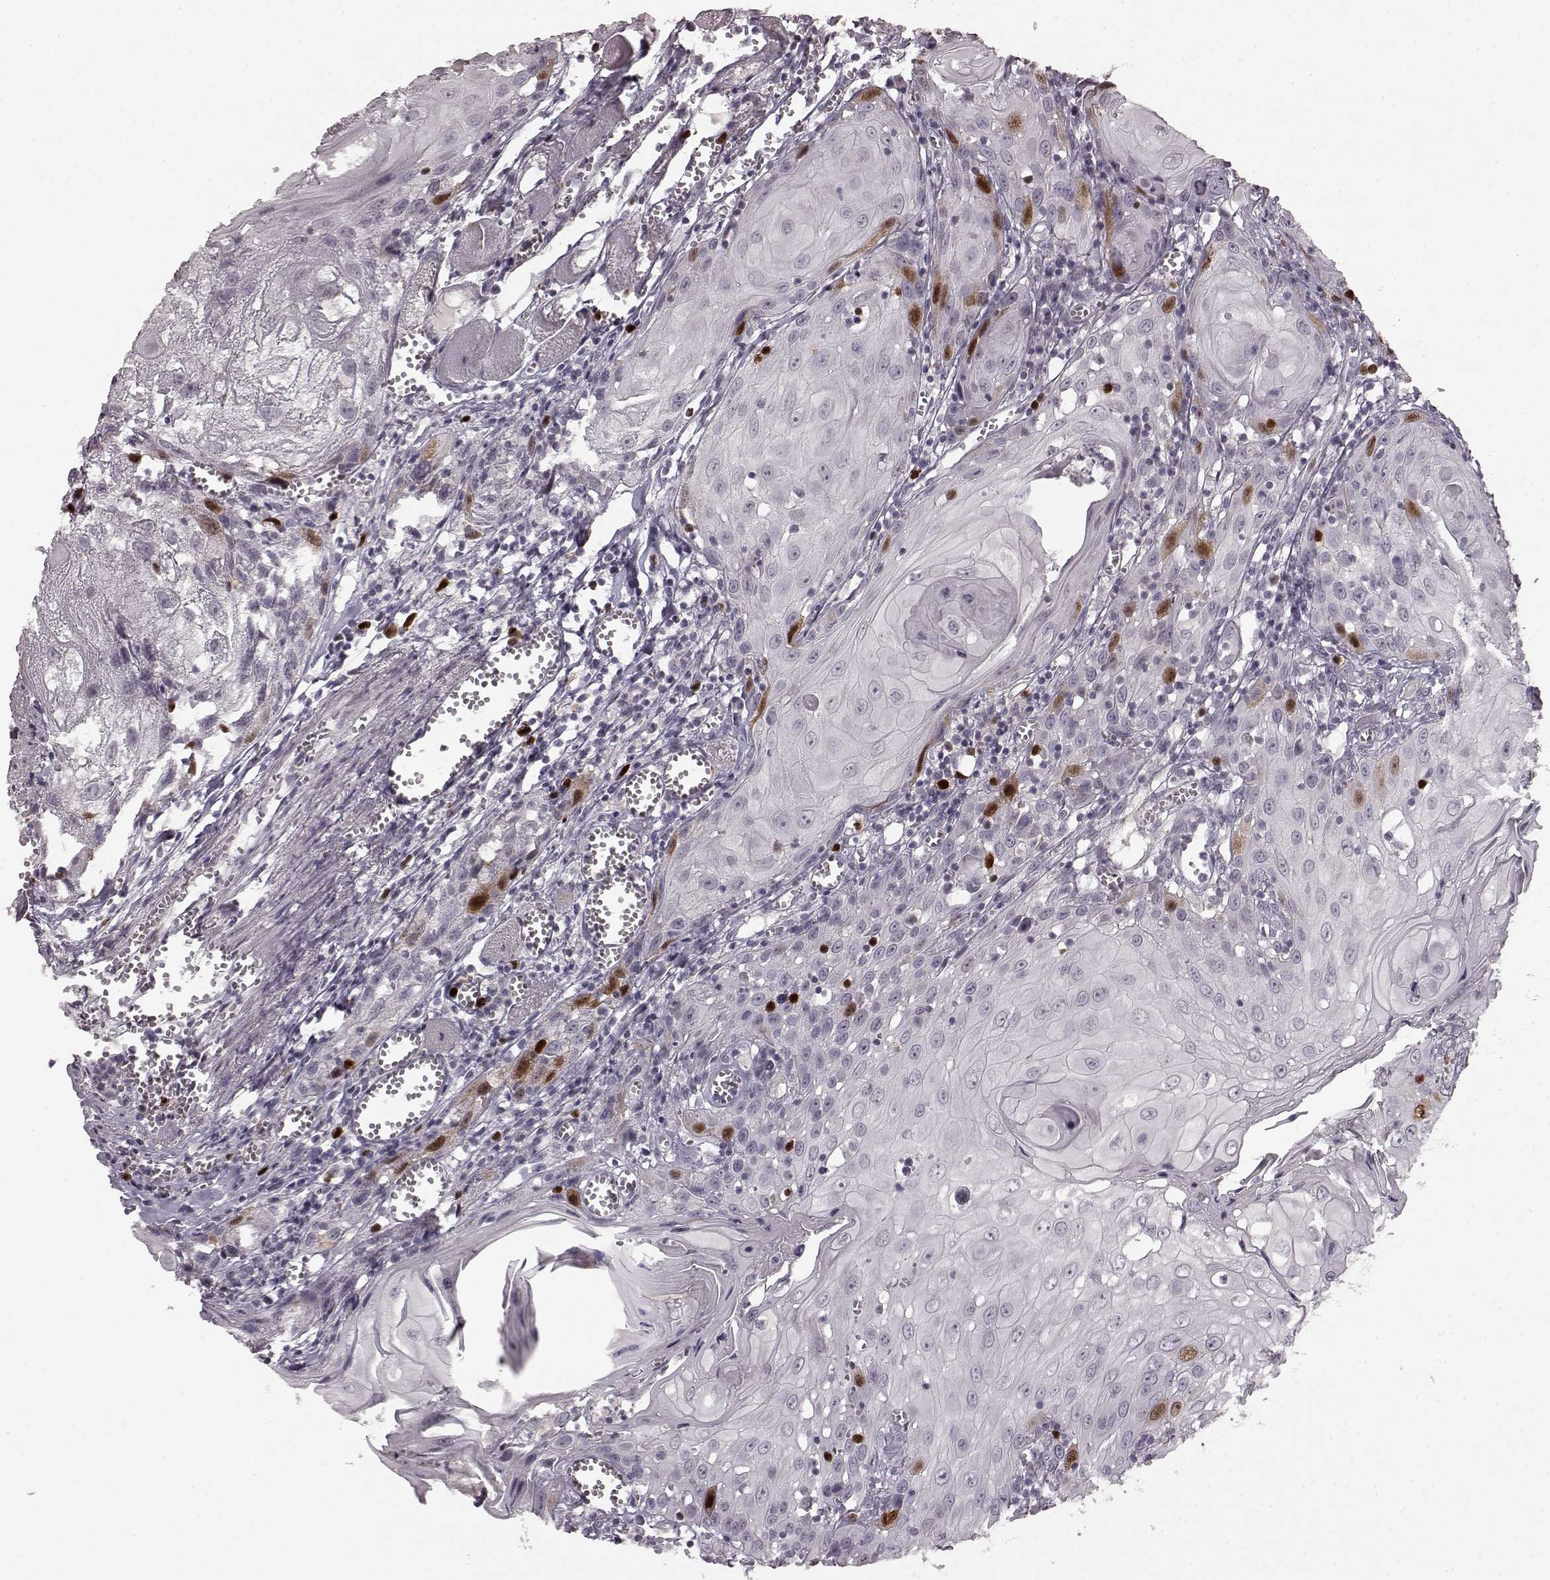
{"staining": {"intensity": "strong", "quantity": "<25%", "location": "nuclear"}, "tissue": "head and neck cancer", "cell_type": "Tumor cells", "image_type": "cancer", "snomed": [{"axis": "morphology", "description": "Squamous cell carcinoma, NOS"}, {"axis": "topography", "description": "Head-Neck"}], "caption": "Immunohistochemical staining of human head and neck cancer displays medium levels of strong nuclear protein expression in approximately <25% of tumor cells.", "gene": "CCNA2", "patient": {"sex": "female", "age": 80}}